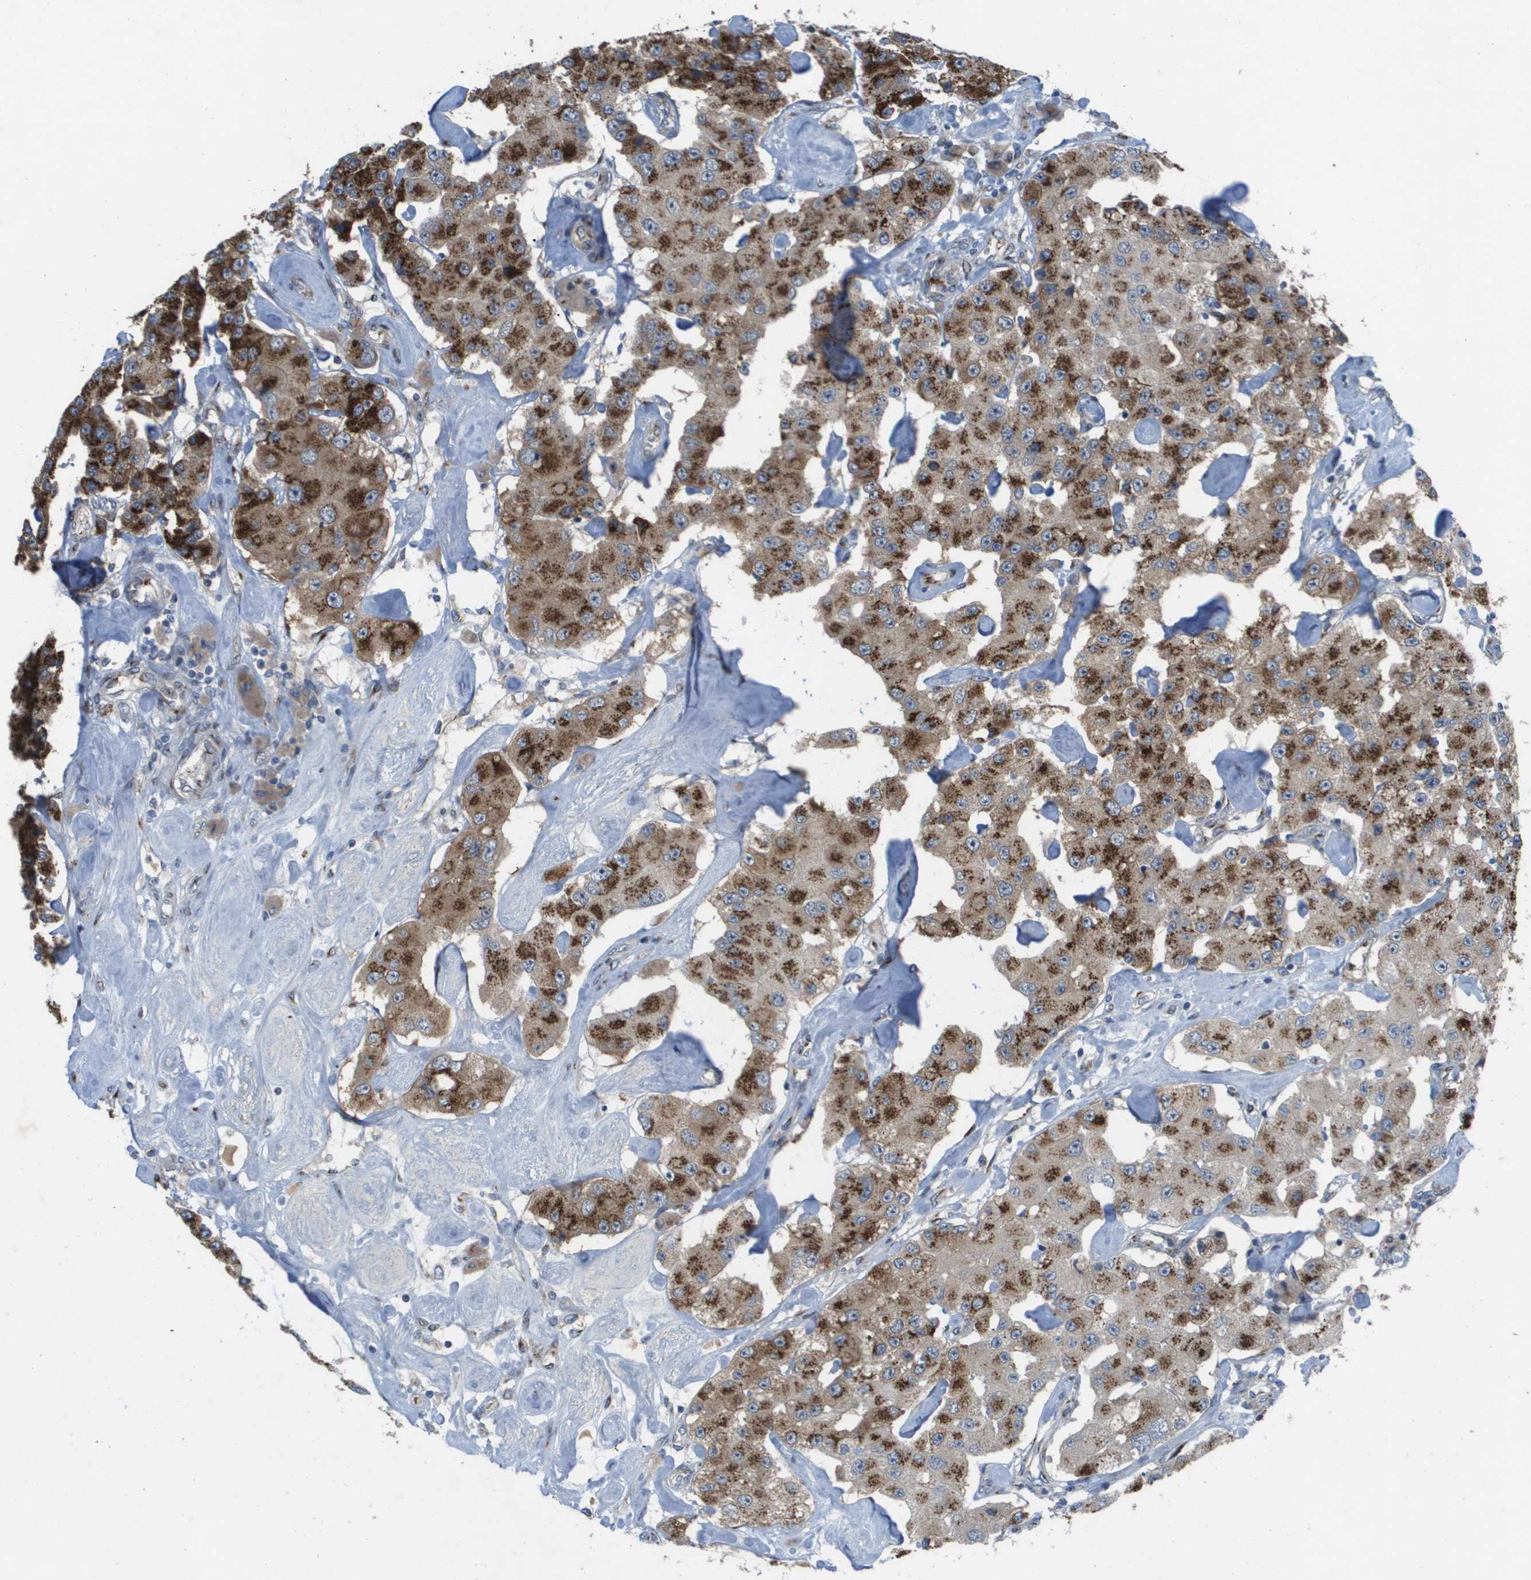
{"staining": {"intensity": "strong", "quantity": ">75%", "location": "cytoplasmic/membranous"}, "tissue": "carcinoid", "cell_type": "Tumor cells", "image_type": "cancer", "snomed": [{"axis": "morphology", "description": "Carcinoid, malignant, NOS"}, {"axis": "topography", "description": "Pancreas"}], "caption": "Malignant carcinoid stained for a protein shows strong cytoplasmic/membranous positivity in tumor cells.", "gene": "QSOX2", "patient": {"sex": "male", "age": 41}}